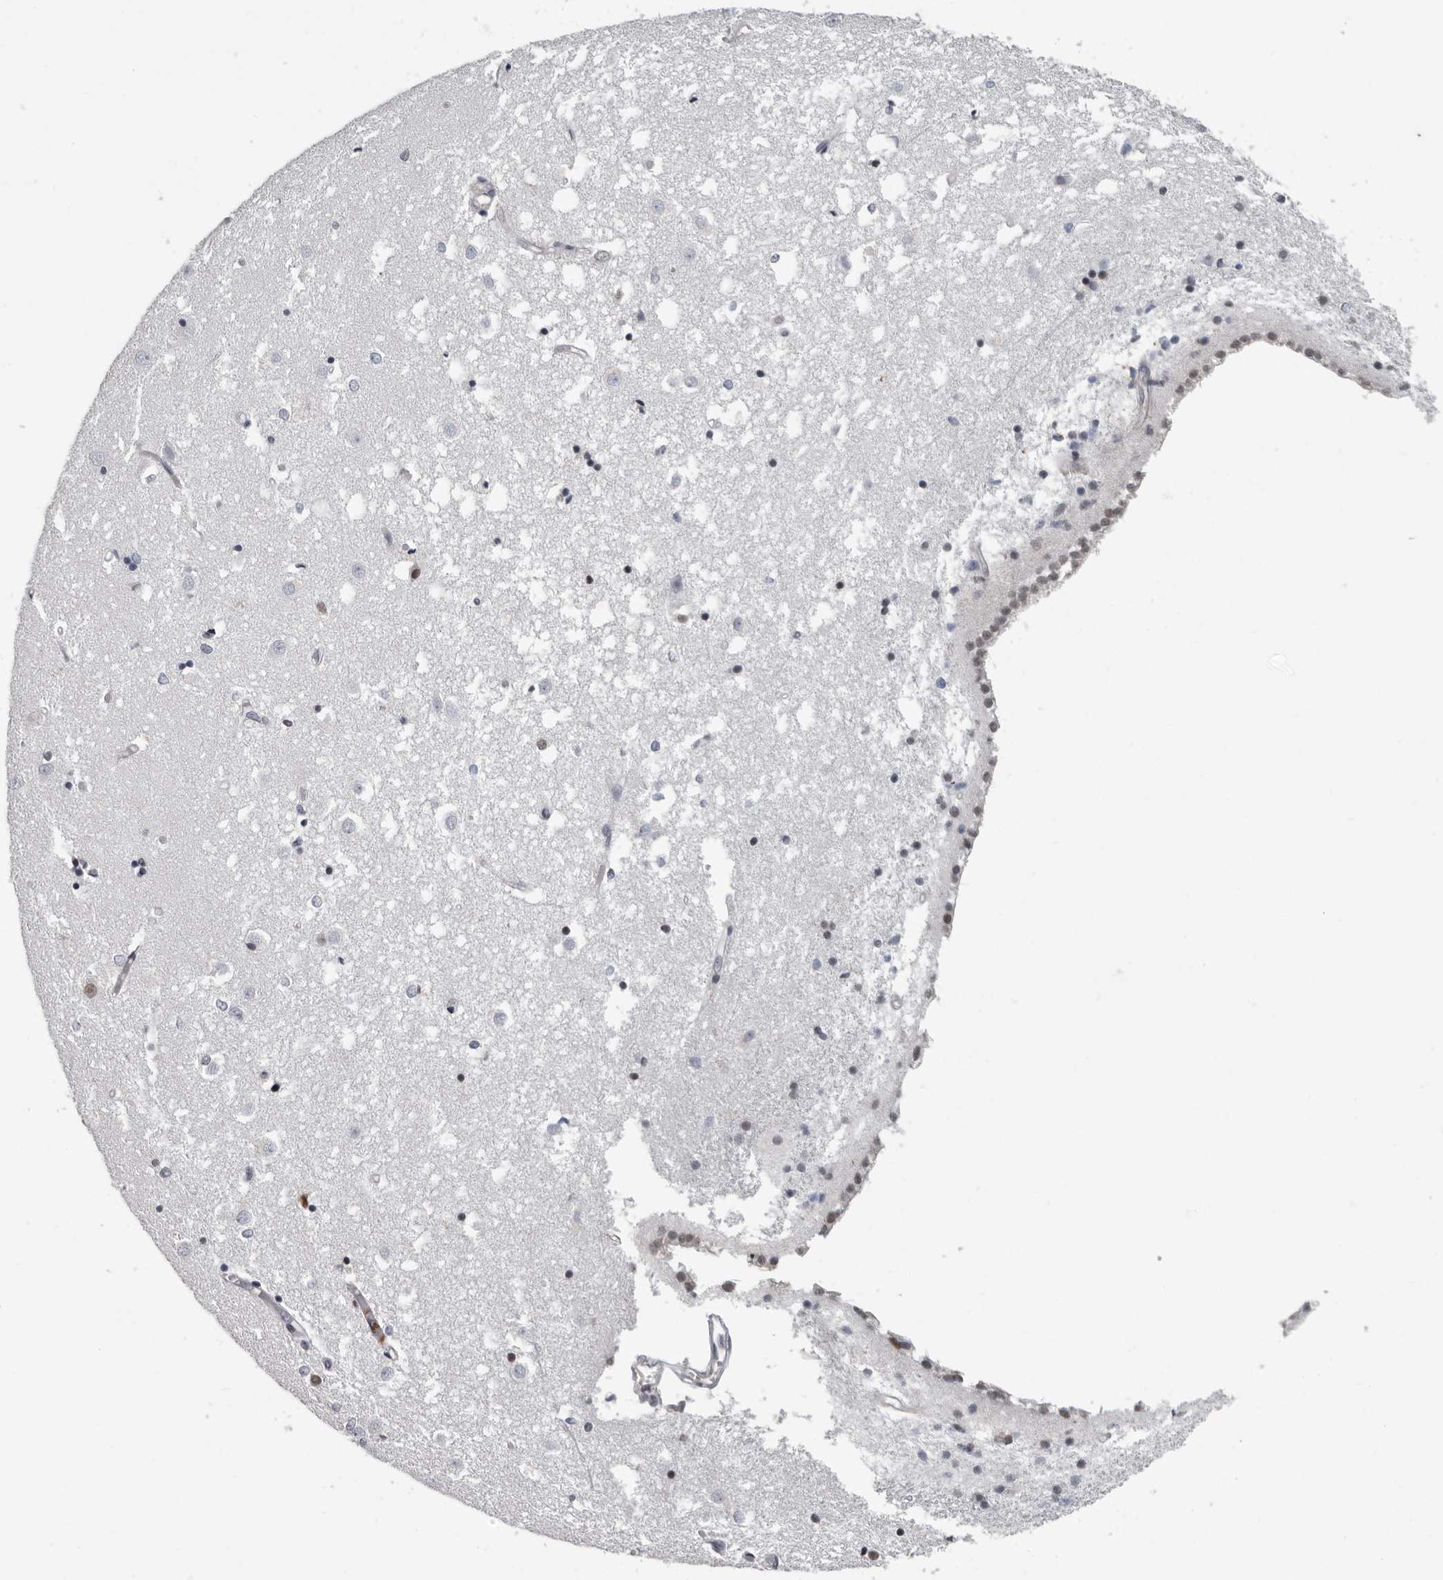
{"staining": {"intensity": "negative", "quantity": "none", "location": "none"}, "tissue": "caudate", "cell_type": "Glial cells", "image_type": "normal", "snomed": [{"axis": "morphology", "description": "Normal tissue, NOS"}, {"axis": "topography", "description": "Lateral ventricle wall"}], "caption": "Image shows no protein staining in glial cells of unremarkable caudate. (DAB IHC with hematoxylin counter stain).", "gene": "RALGPS2", "patient": {"sex": "male", "age": 45}}